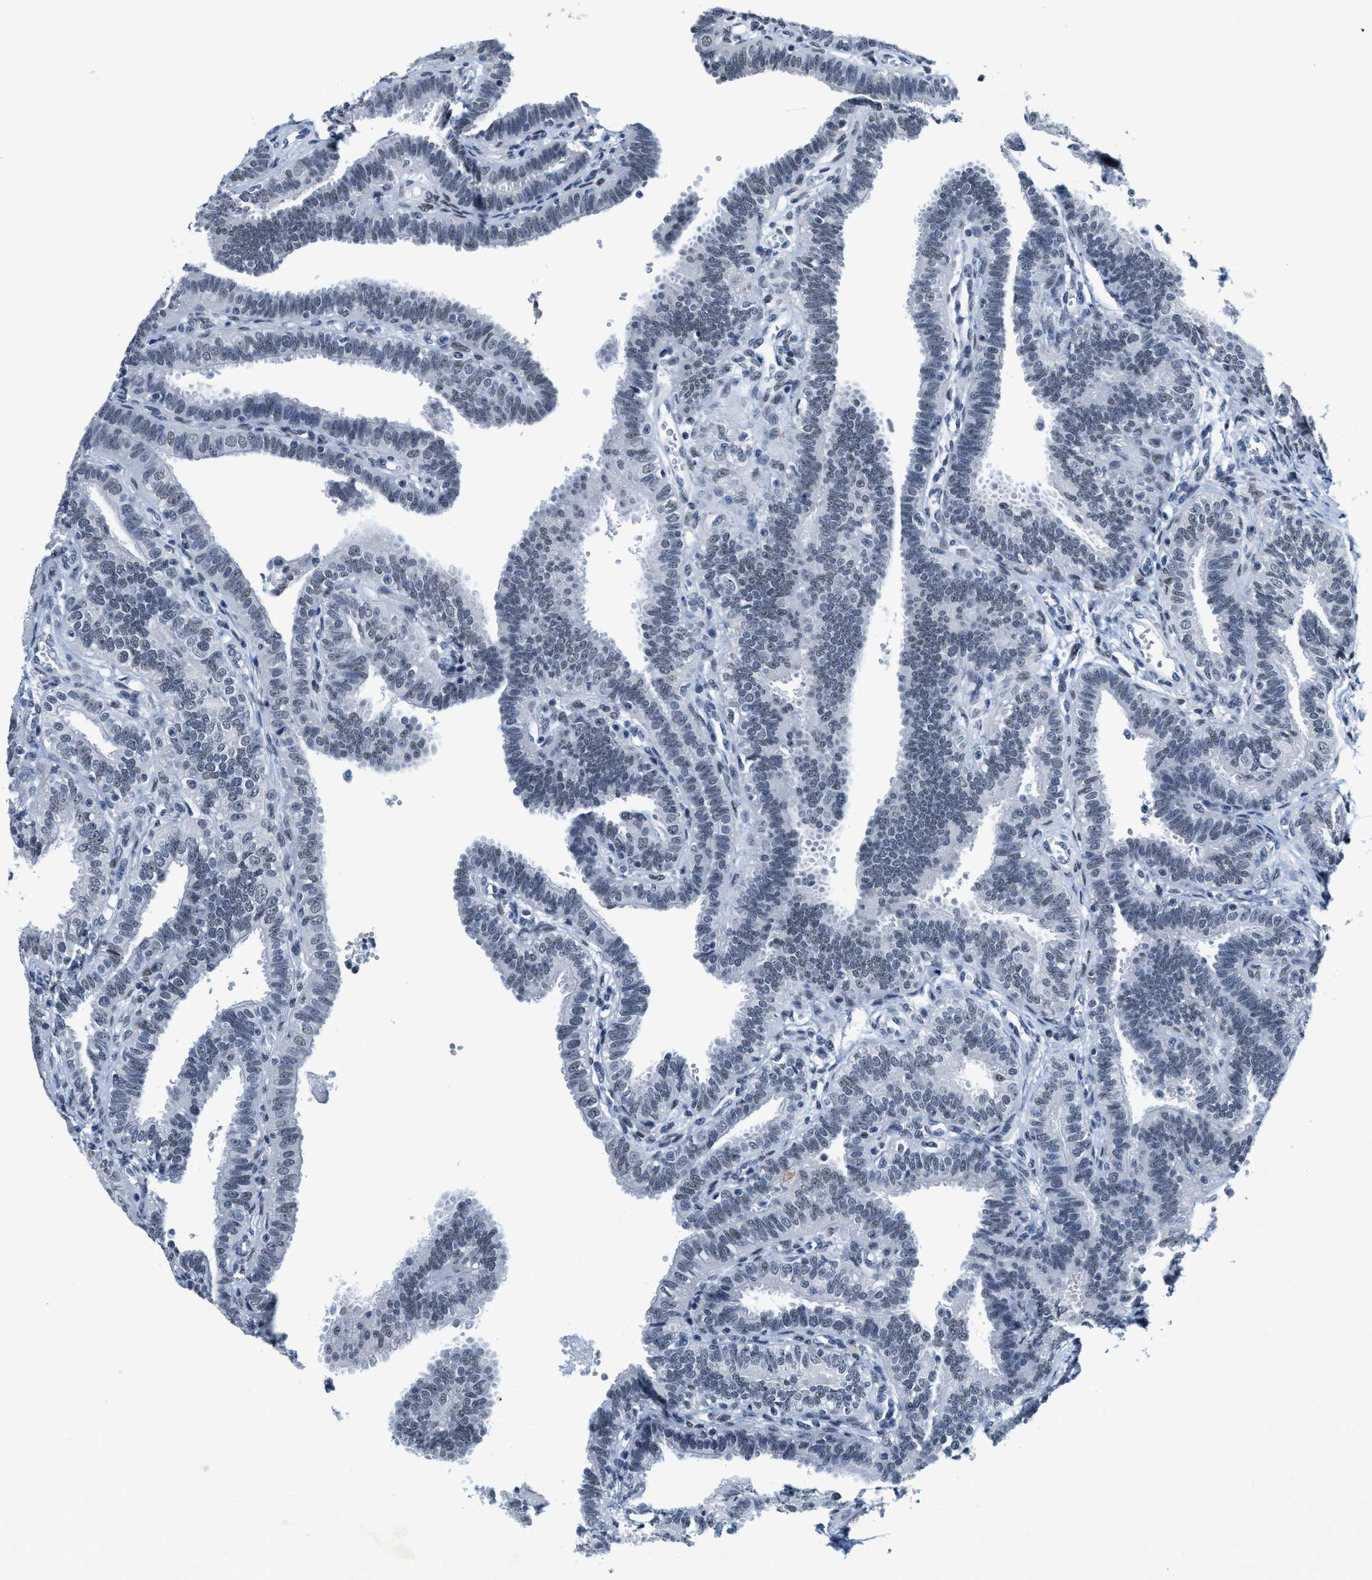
{"staining": {"intensity": "negative", "quantity": "none", "location": "none"}, "tissue": "fallopian tube", "cell_type": "Glandular cells", "image_type": "normal", "snomed": [{"axis": "morphology", "description": "Normal tissue, NOS"}, {"axis": "topography", "description": "Fallopian tube"}, {"axis": "topography", "description": "Placenta"}], "caption": "Glandular cells are negative for brown protein staining in unremarkable fallopian tube. (DAB immunohistochemistry visualized using brightfield microscopy, high magnification).", "gene": "SETD1B", "patient": {"sex": "female", "age": 34}}